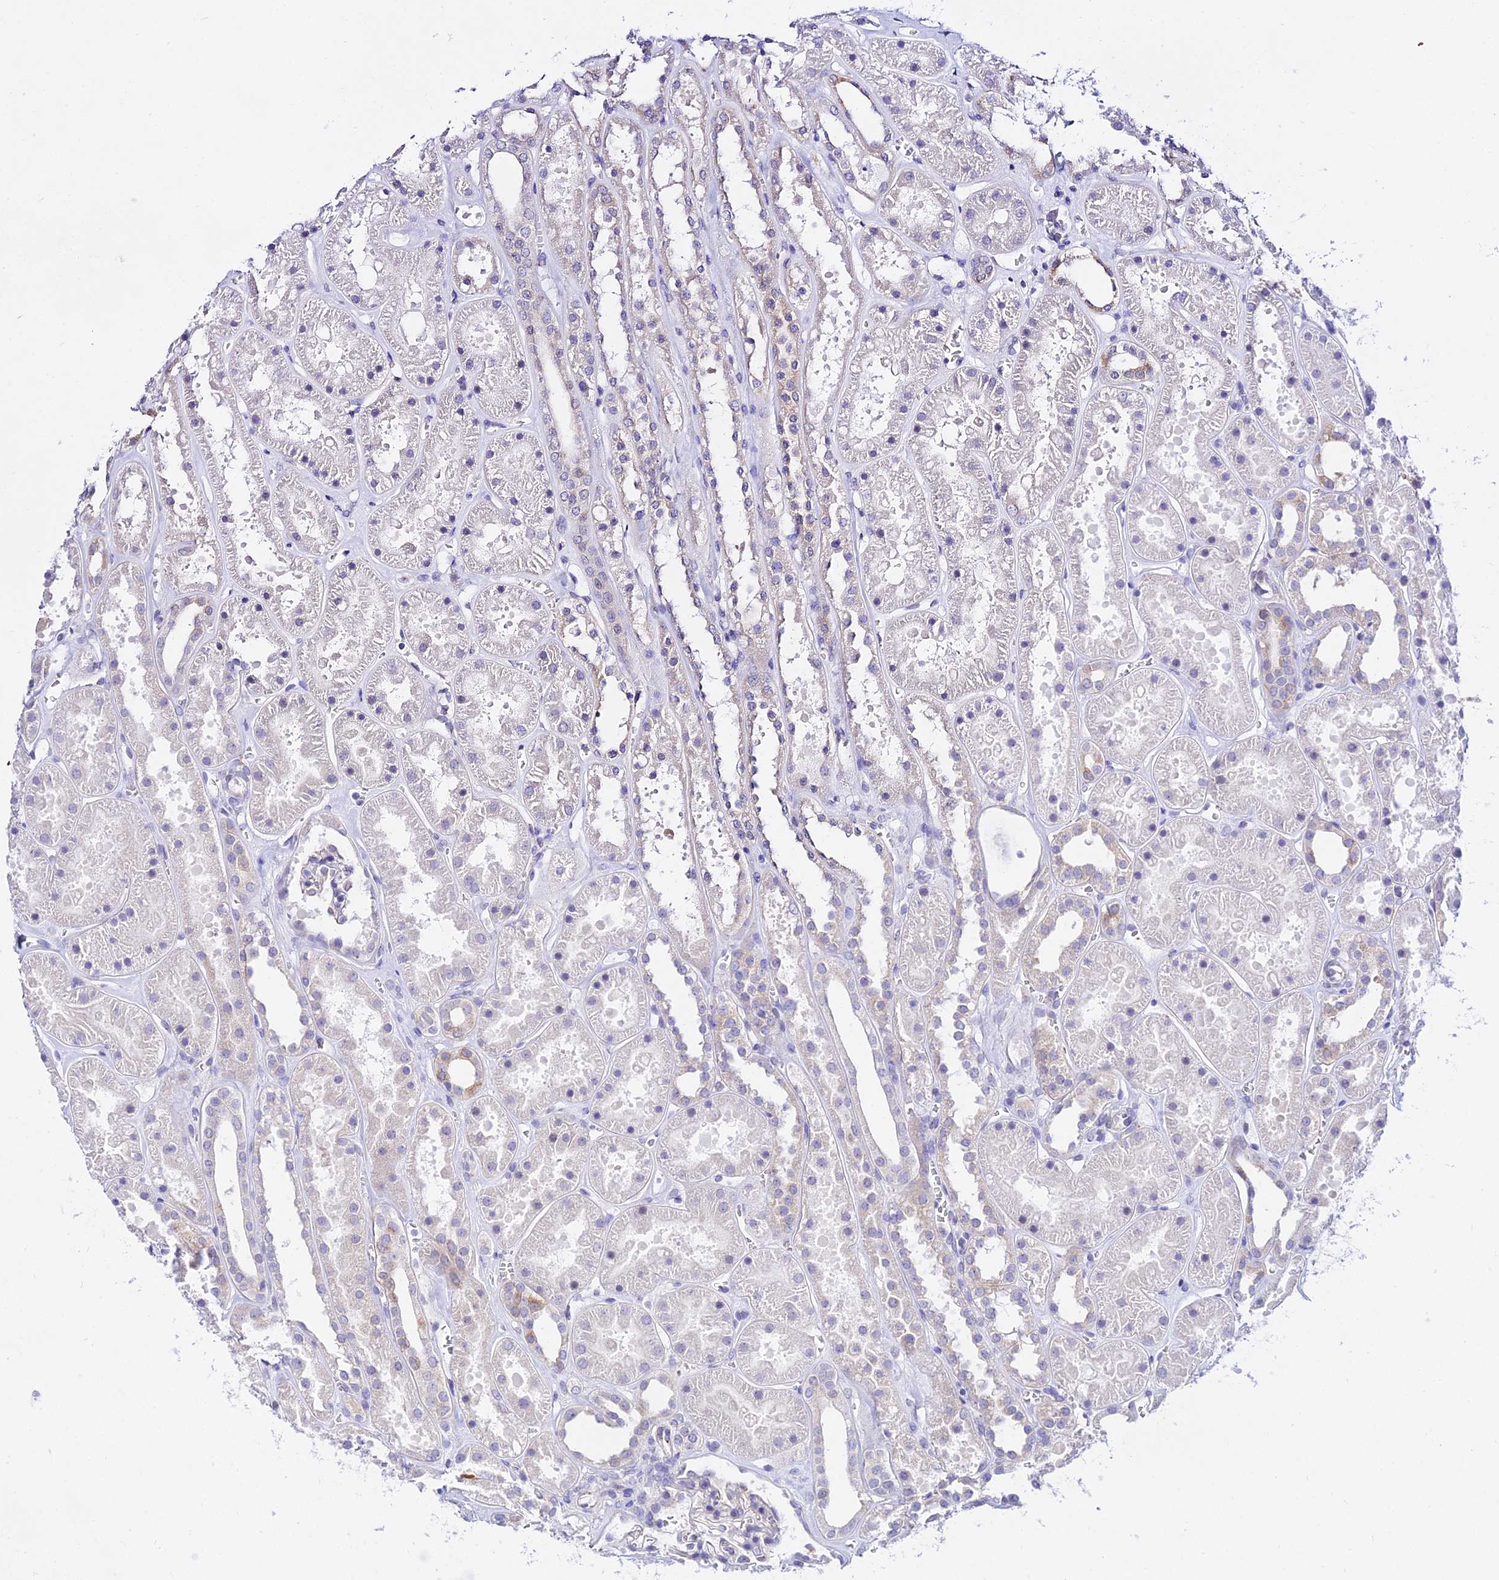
{"staining": {"intensity": "moderate", "quantity": "<25%", "location": "cytoplasmic/membranous"}, "tissue": "kidney", "cell_type": "Cells in glomeruli", "image_type": "normal", "snomed": [{"axis": "morphology", "description": "Normal tissue, NOS"}, {"axis": "topography", "description": "Kidney"}], "caption": "Cells in glomeruli reveal low levels of moderate cytoplasmic/membranous staining in approximately <25% of cells in benign human kidney.", "gene": "ATG16L2", "patient": {"sex": "female", "age": 41}}